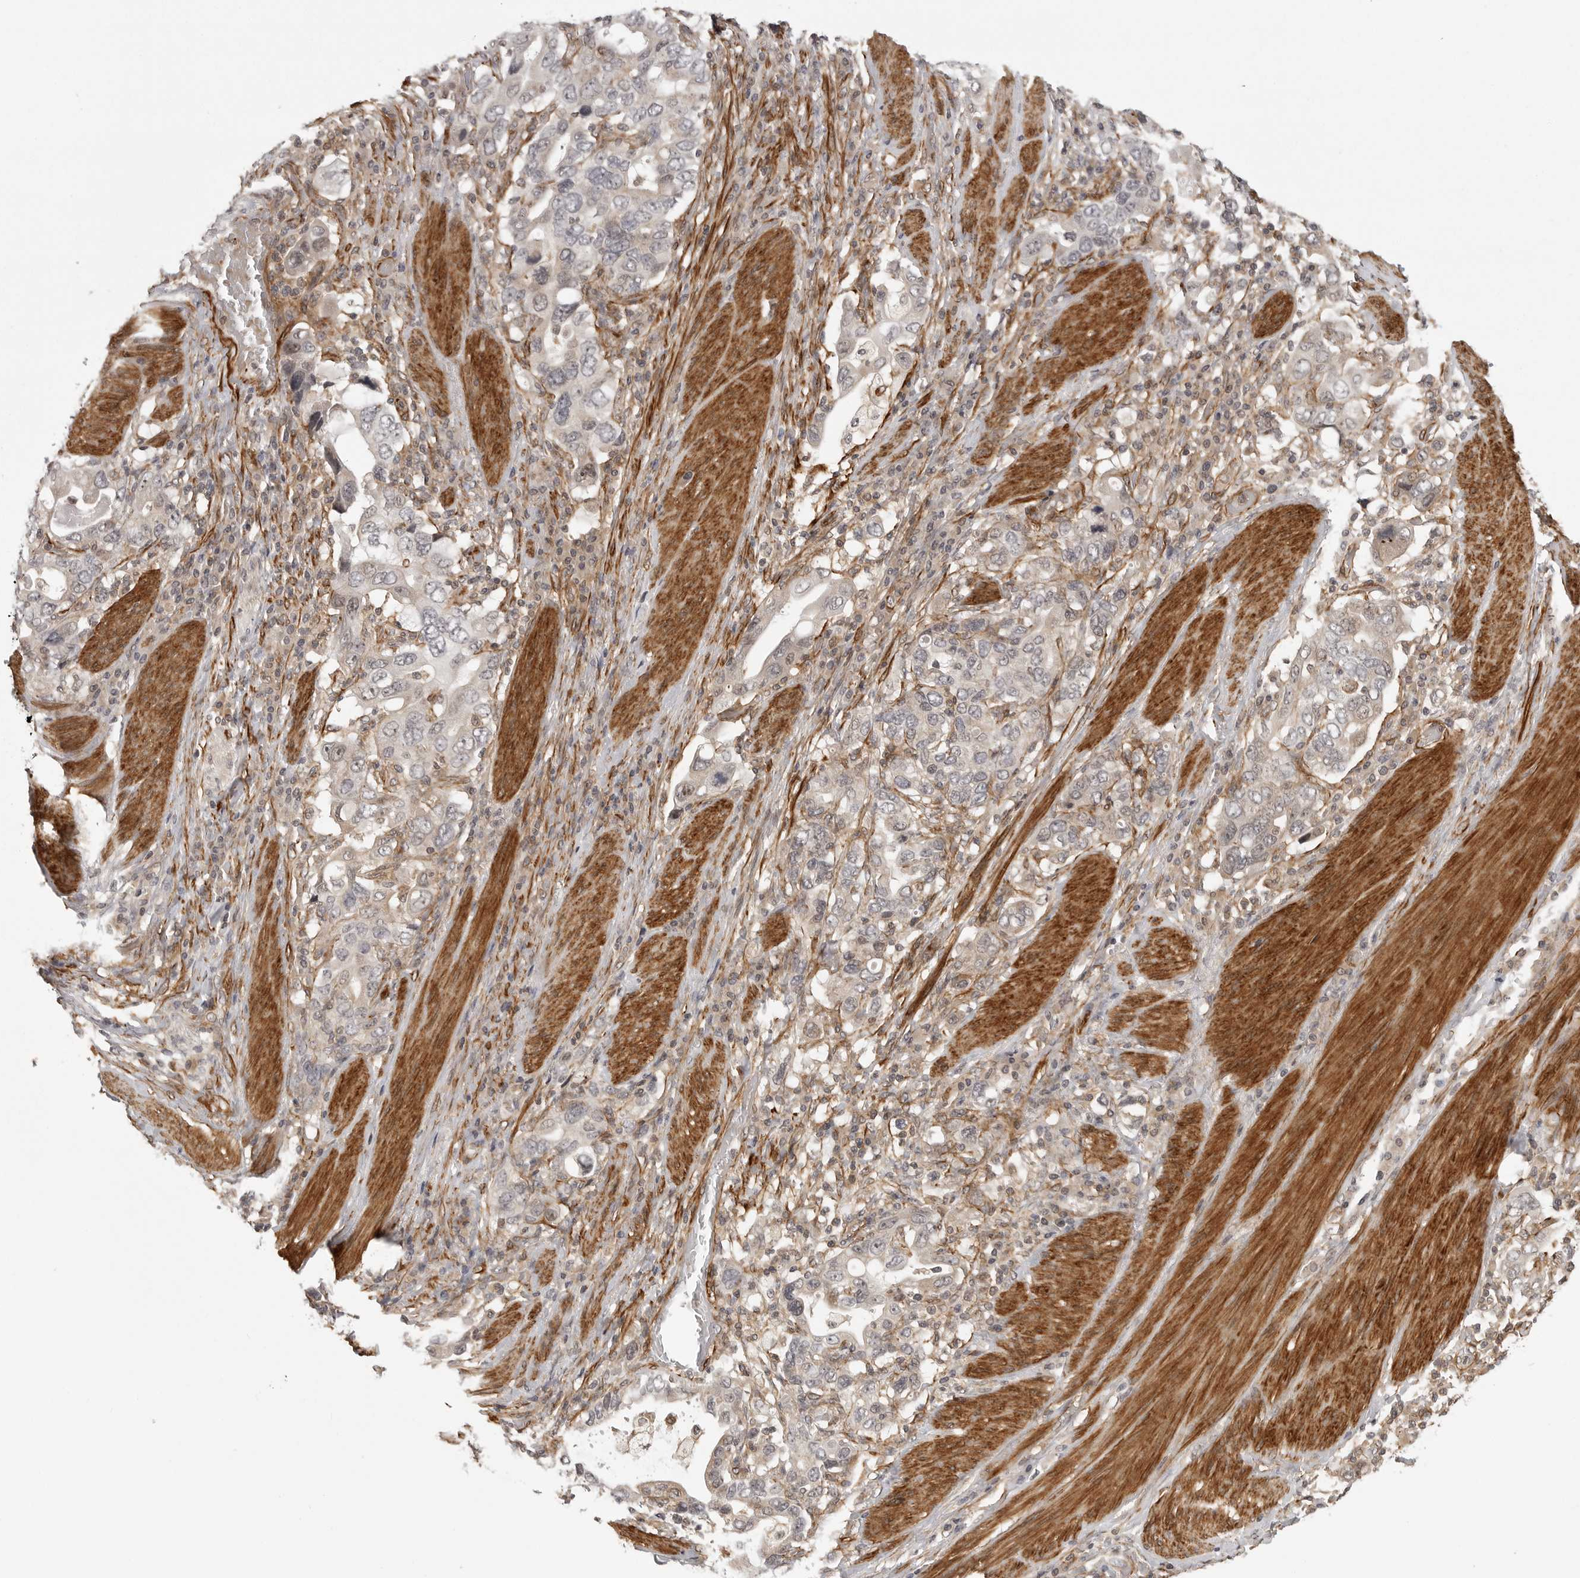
{"staining": {"intensity": "negative", "quantity": "none", "location": "none"}, "tissue": "stomach cancer", "cell_type": "Tumor cells", "image_type": "cancer", "snomed": [{"axis": "morphology", "description": "Adenocarcinoma, NOS"}, {"axis": "topography", "description": "Stomach, upper"}], "caption": "Tumor cells show no significant expression in stomach adenocarcinoma.", "gene": "TUT4", "patient": {"sex": "male", "age": 62}}